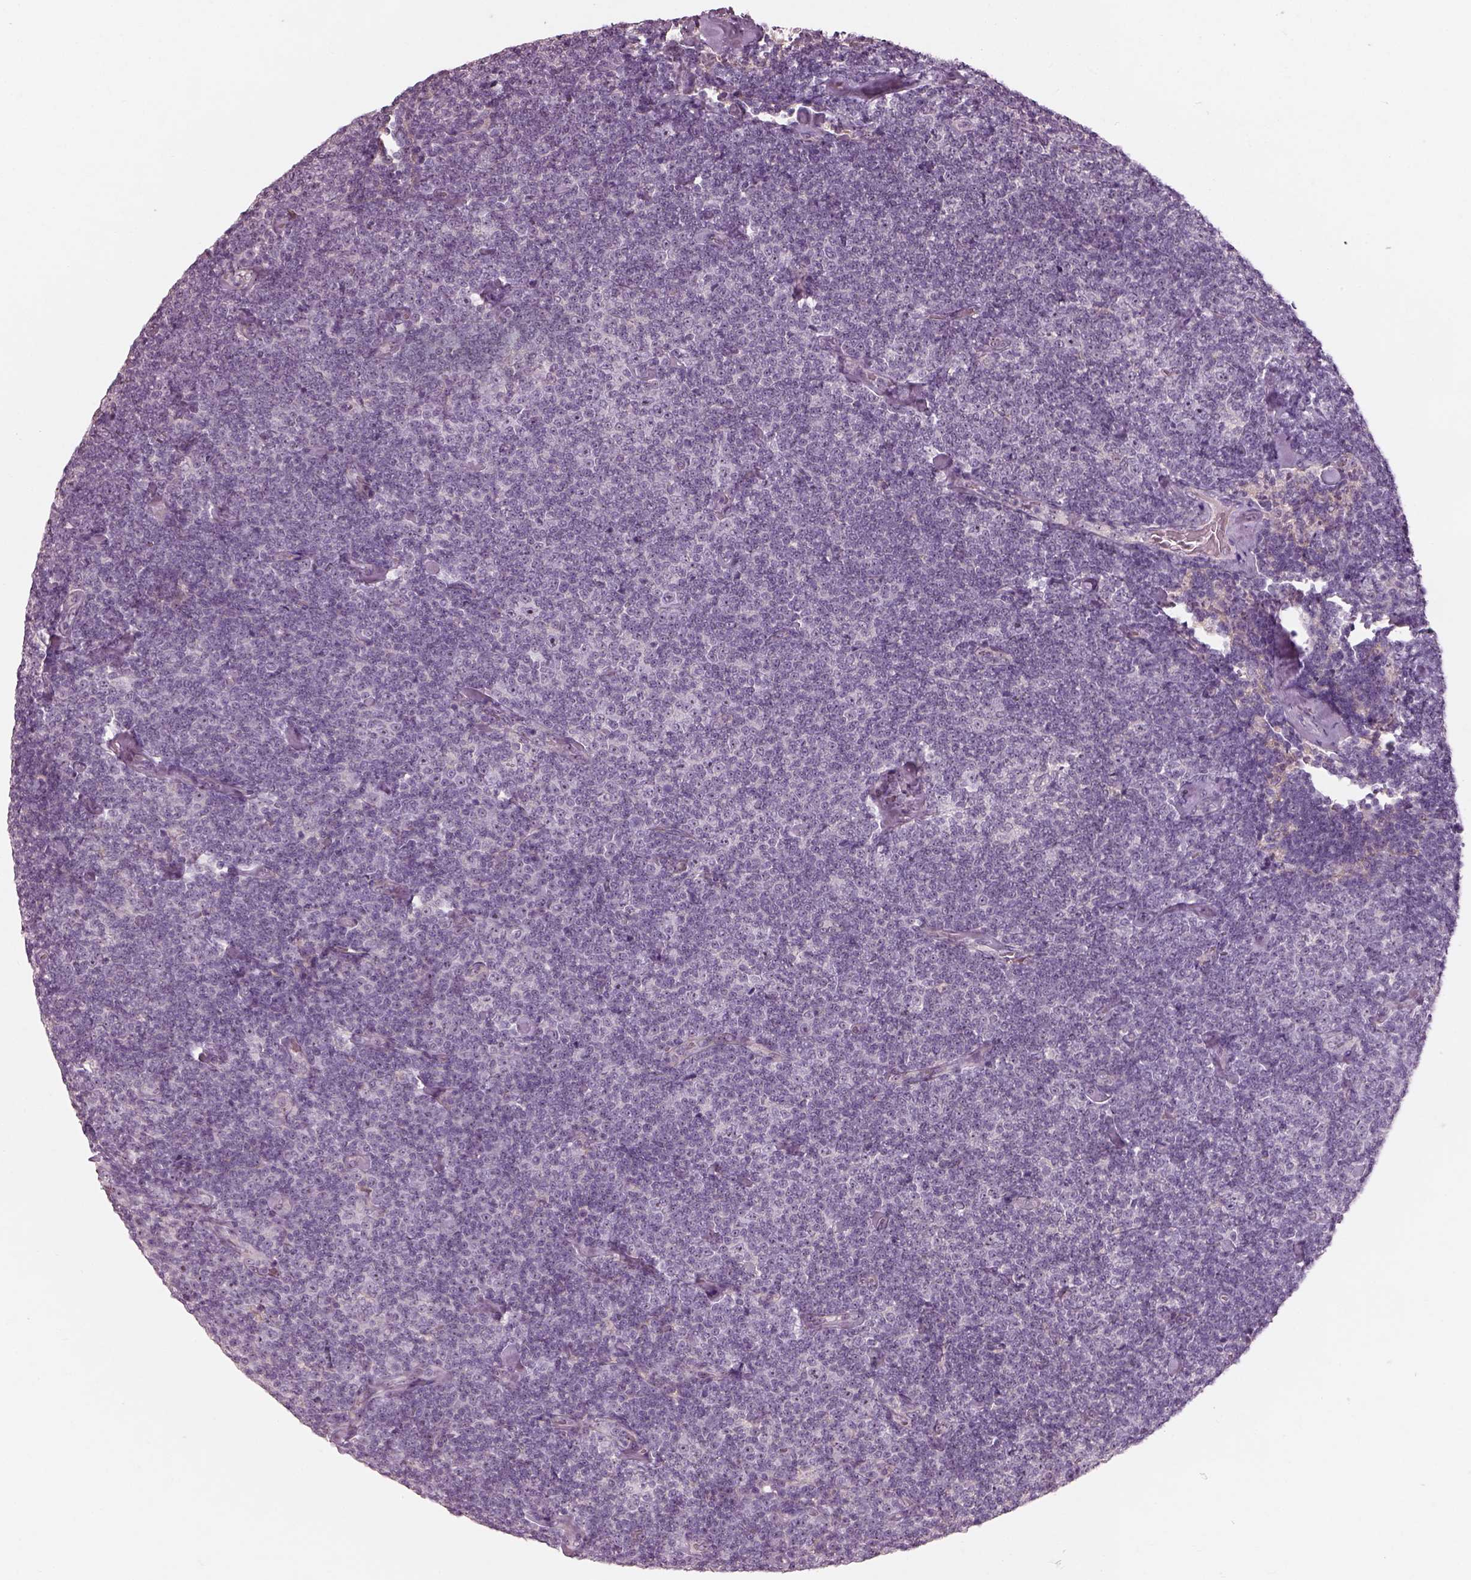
{"staining": {"intensity": "negative", "quantity": "none", "location": "none"}, "tissue": "lymphoma", "cell_type": "Tumor cells", "image_type": "cancer", "snomed": [{"axis": "morphology", "description": "Malignant lymphoma, non-Hodgkin's type, Low grade"}, {"axis": "topography", "description": "Lymph node"}], "caption": "Immunohistochemical staining of malignant lymphoma, non-Hodgkin's type (low-grade) reveals no significant positivity in tumor cells. Nuclei are stained in blue.", "gene": "CDS1", "patient": {"sex": "male", "age": 81}}